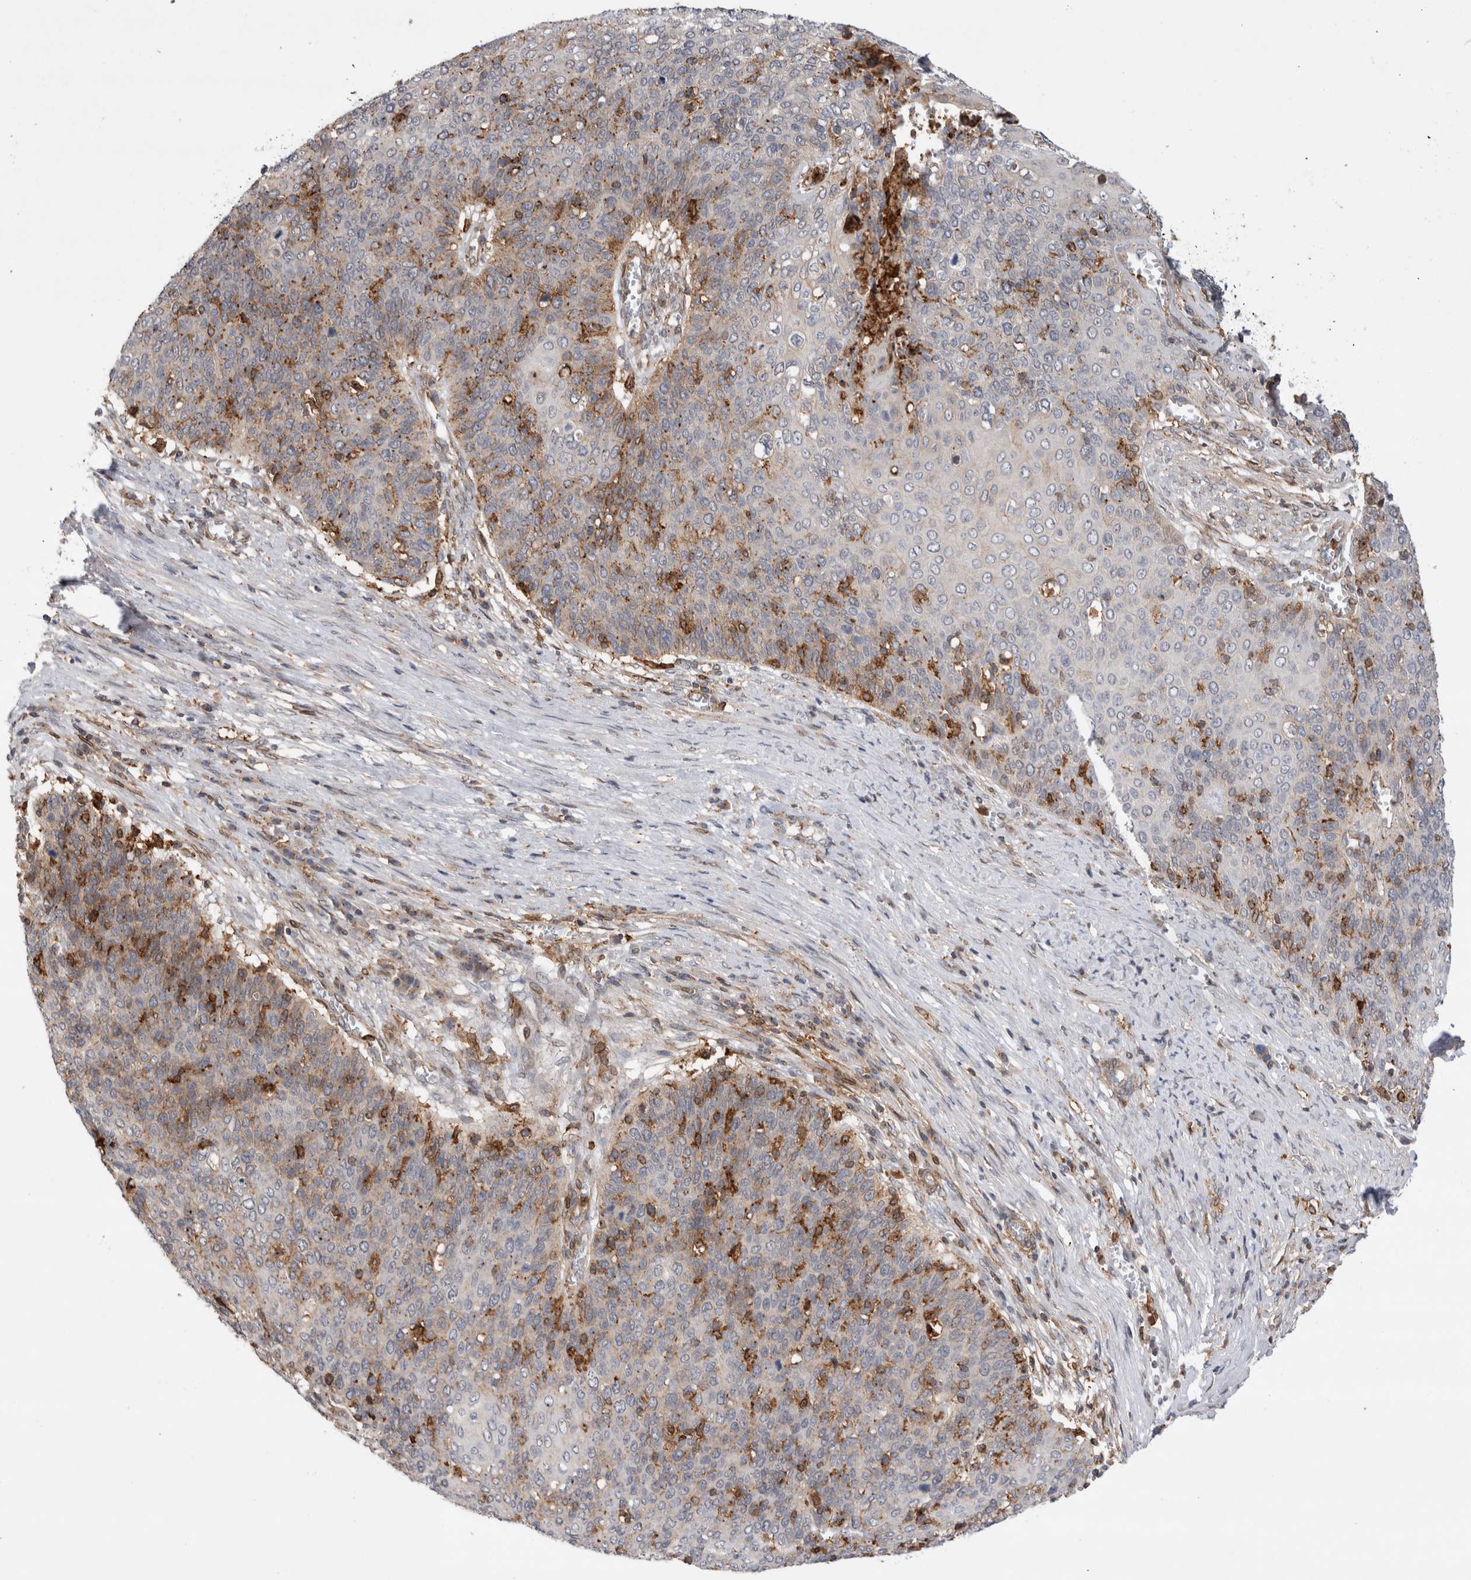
{"staining": {"intensity": "moderate", "quantity": "<25%", "location": "cytoplasmic/membranous"}, "tissue": "cervical cancer", "cell_type": "Tumor cells", "image_type": "cancer", "snomed": [{"axis": "morphology", "description": "Squamous cell carcinoma, NOS"}, {"axis": "topography", "description": "Cervix"}], "caption": "High-magnification brightfield microscopy of squamous cell carcinoma (cervical) stained with DAB (brown) and counterstained with hematoxylin (blue). tumor cells exhibit moderate cytoplasmic/membranous staining is identified in about<25% of cells.", "gene": "CCDC88B", "patient": {"sex": "female", "age": 39}}